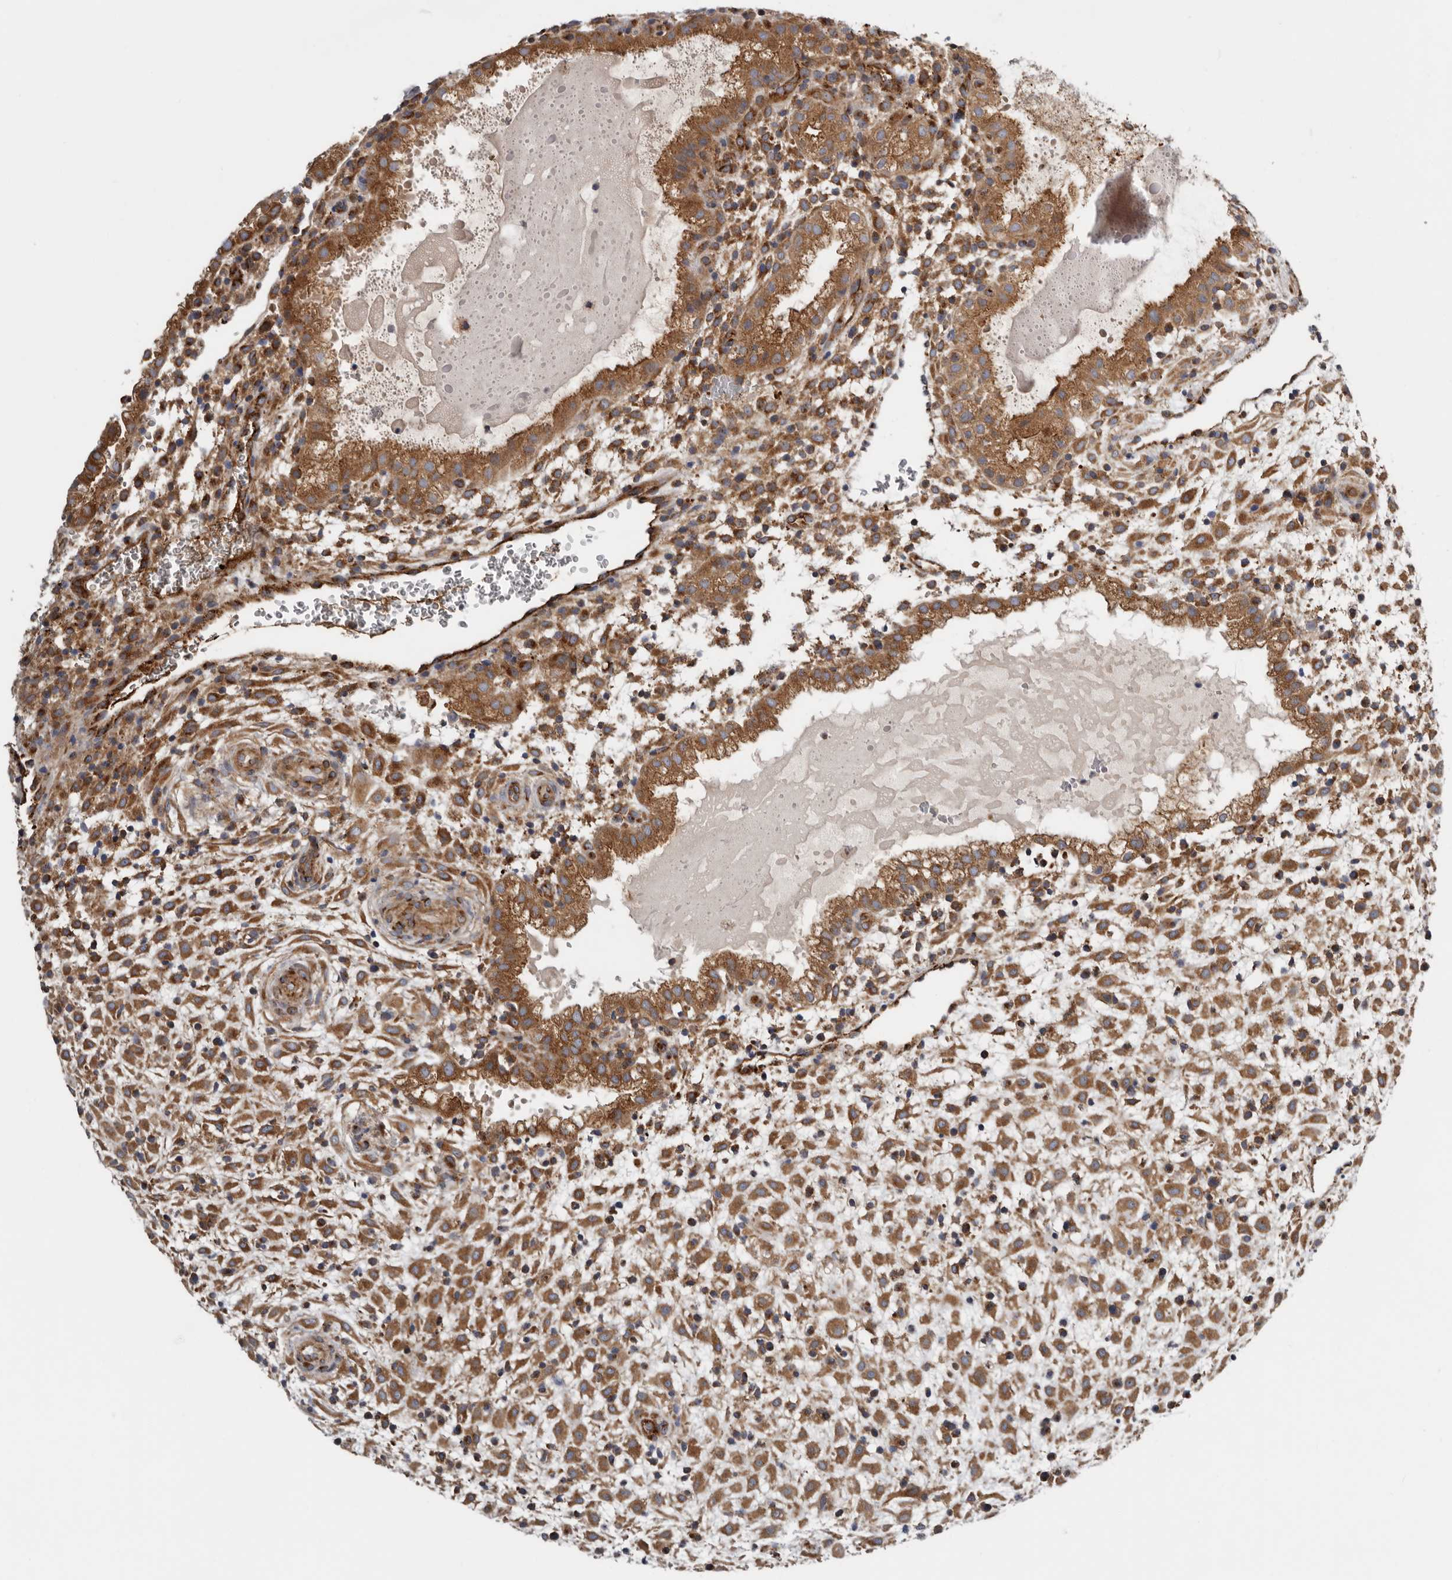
{"staining": {"intensity": "moderate", "quantity": ">75%", "location": "cytoplasmic/membranous"}, "tissue": "placenta", "cell_type": "Decidual cells", "image_type": "normal", "snomed": [{"axis": "morphology", "description": "Normal tissue, NOS"}, {"axis": "topography", "description": "Placenta"}], "caption": "IHC staining of normal placenta, which exhibits medium levels of moderate cytoplasmic/membranous expression in approximately >75% of decidual cells indicating moderate cytoplasmic/membranous protein positivity. The staining was performed using DAB (3,3'-diaminobenzidine) (brown) for protein detection and nuclei were counterstained in hematoxylin (blue).", "gene": "LUZP1", "patient": {"sex": "female", "age": 35}}